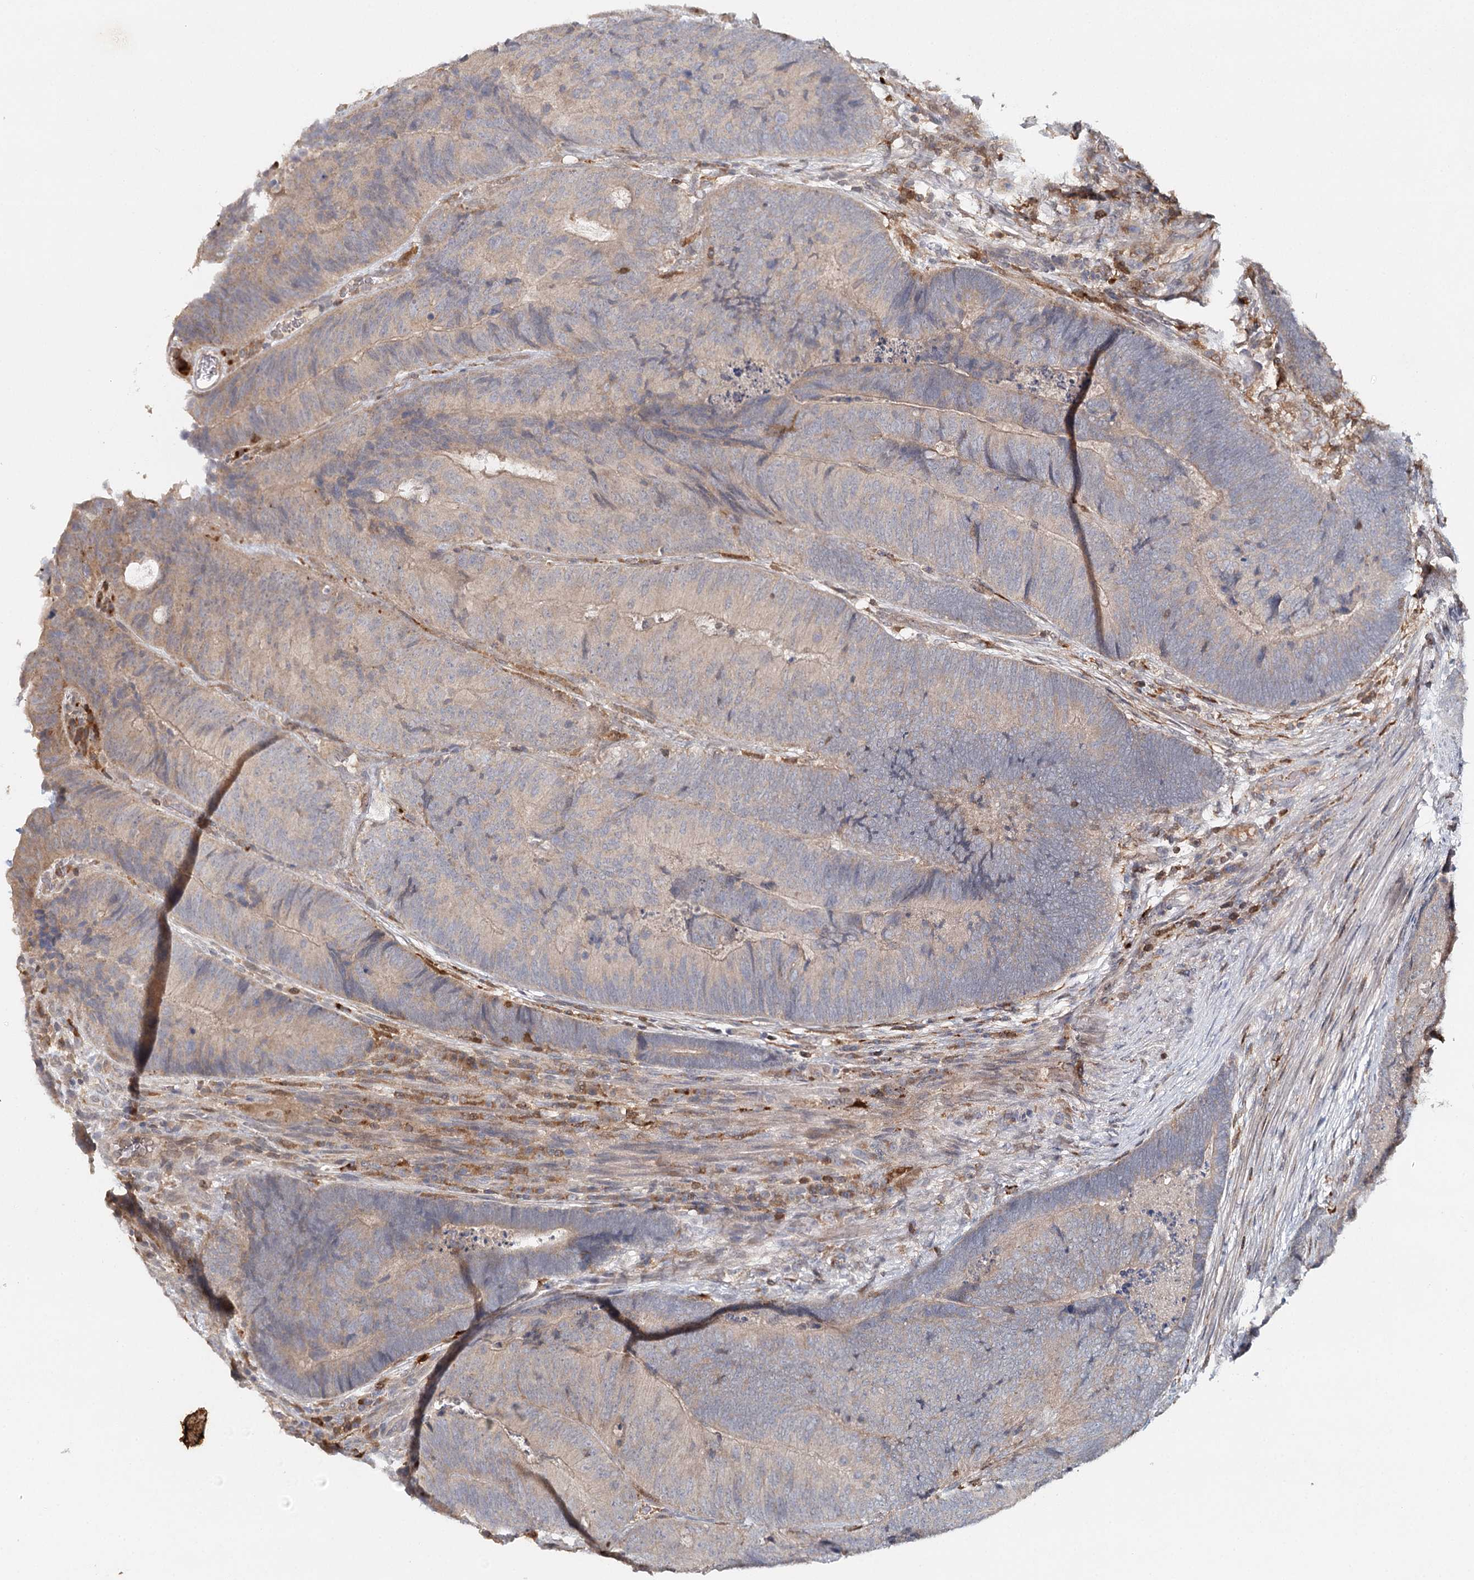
{"staining": {"intensity": "weak", "quantity": "25%-75%", "location": "cytoplasmic/membranous"}, "tissue": "colorectal cancer", "cell_type": "Tumor cells", "image_type": "cancer", "snomed": [{"axis": "morphology", "description": "Adenocarcinoma, NOS"}, {"axis": "topography", "description": "Colon"}], "caption": "Colorectal cancer stained for a protein displays weak cytoplasmic/membranous positivity in tumor cells.", "gene": "SLC41A2", "patient": {"sex": "female", "age": 67}}